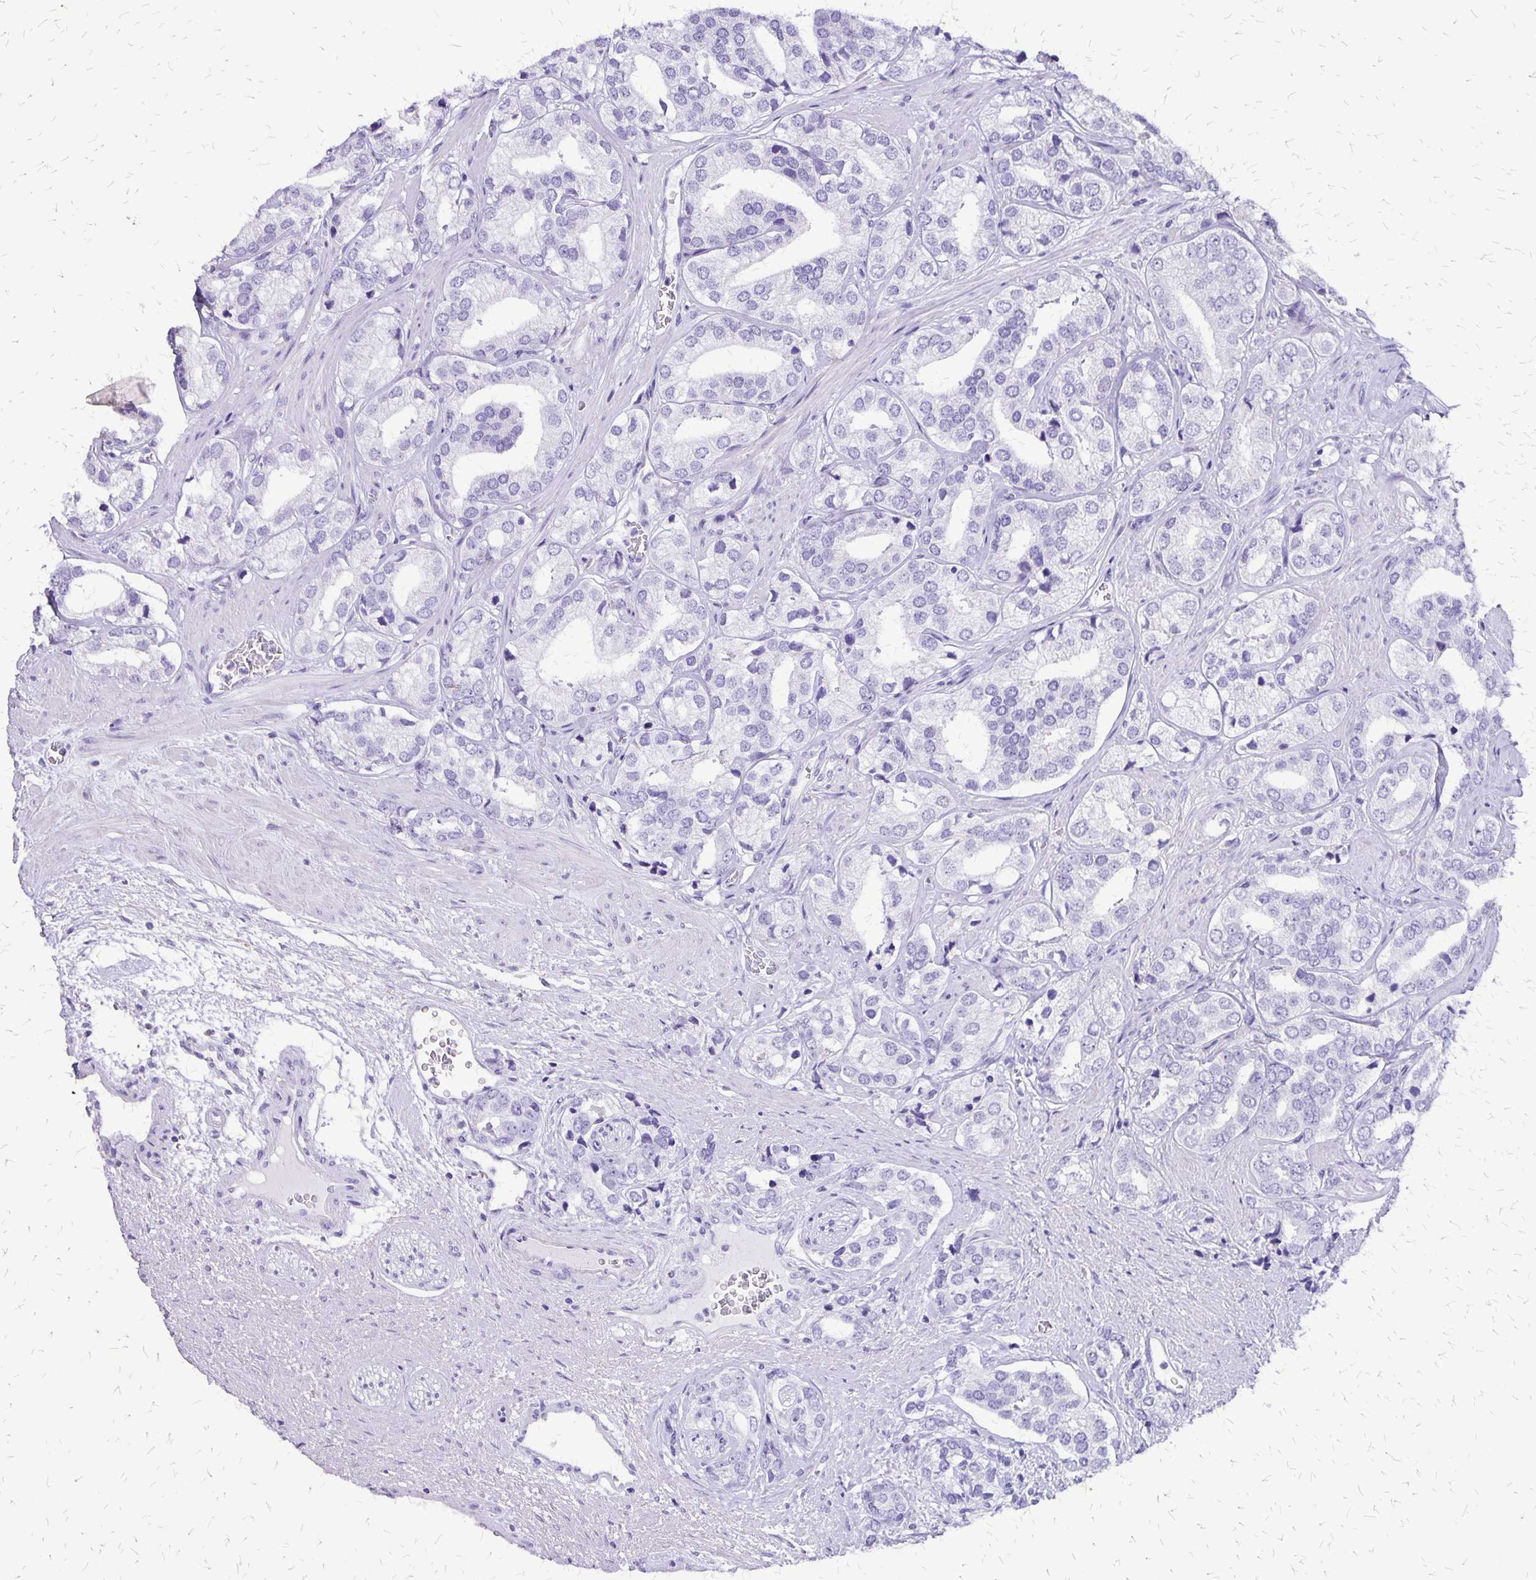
{"staining": {"intensity": "negative", "quantity": "none", "location": "none"}, "tissue": "prostate cancer", "cell_type": "Tumor cells", "image_type": "cancer", "snomed": [{"axis": "morphology", "description": "Adenocarcinoma, High grade"}, {"axis": "topography", "description": "Prostate"}], "caption": "Immunohistochemistry of prostate cancer demonstrates no staining in tumor cells. (Brightfield microscopy of DAB (3,3'-diaminobenzidine) immunohistochemistry at high magnification).", "gene": "SLC13A2", "patient": {"sex": "male", "age": 58}}